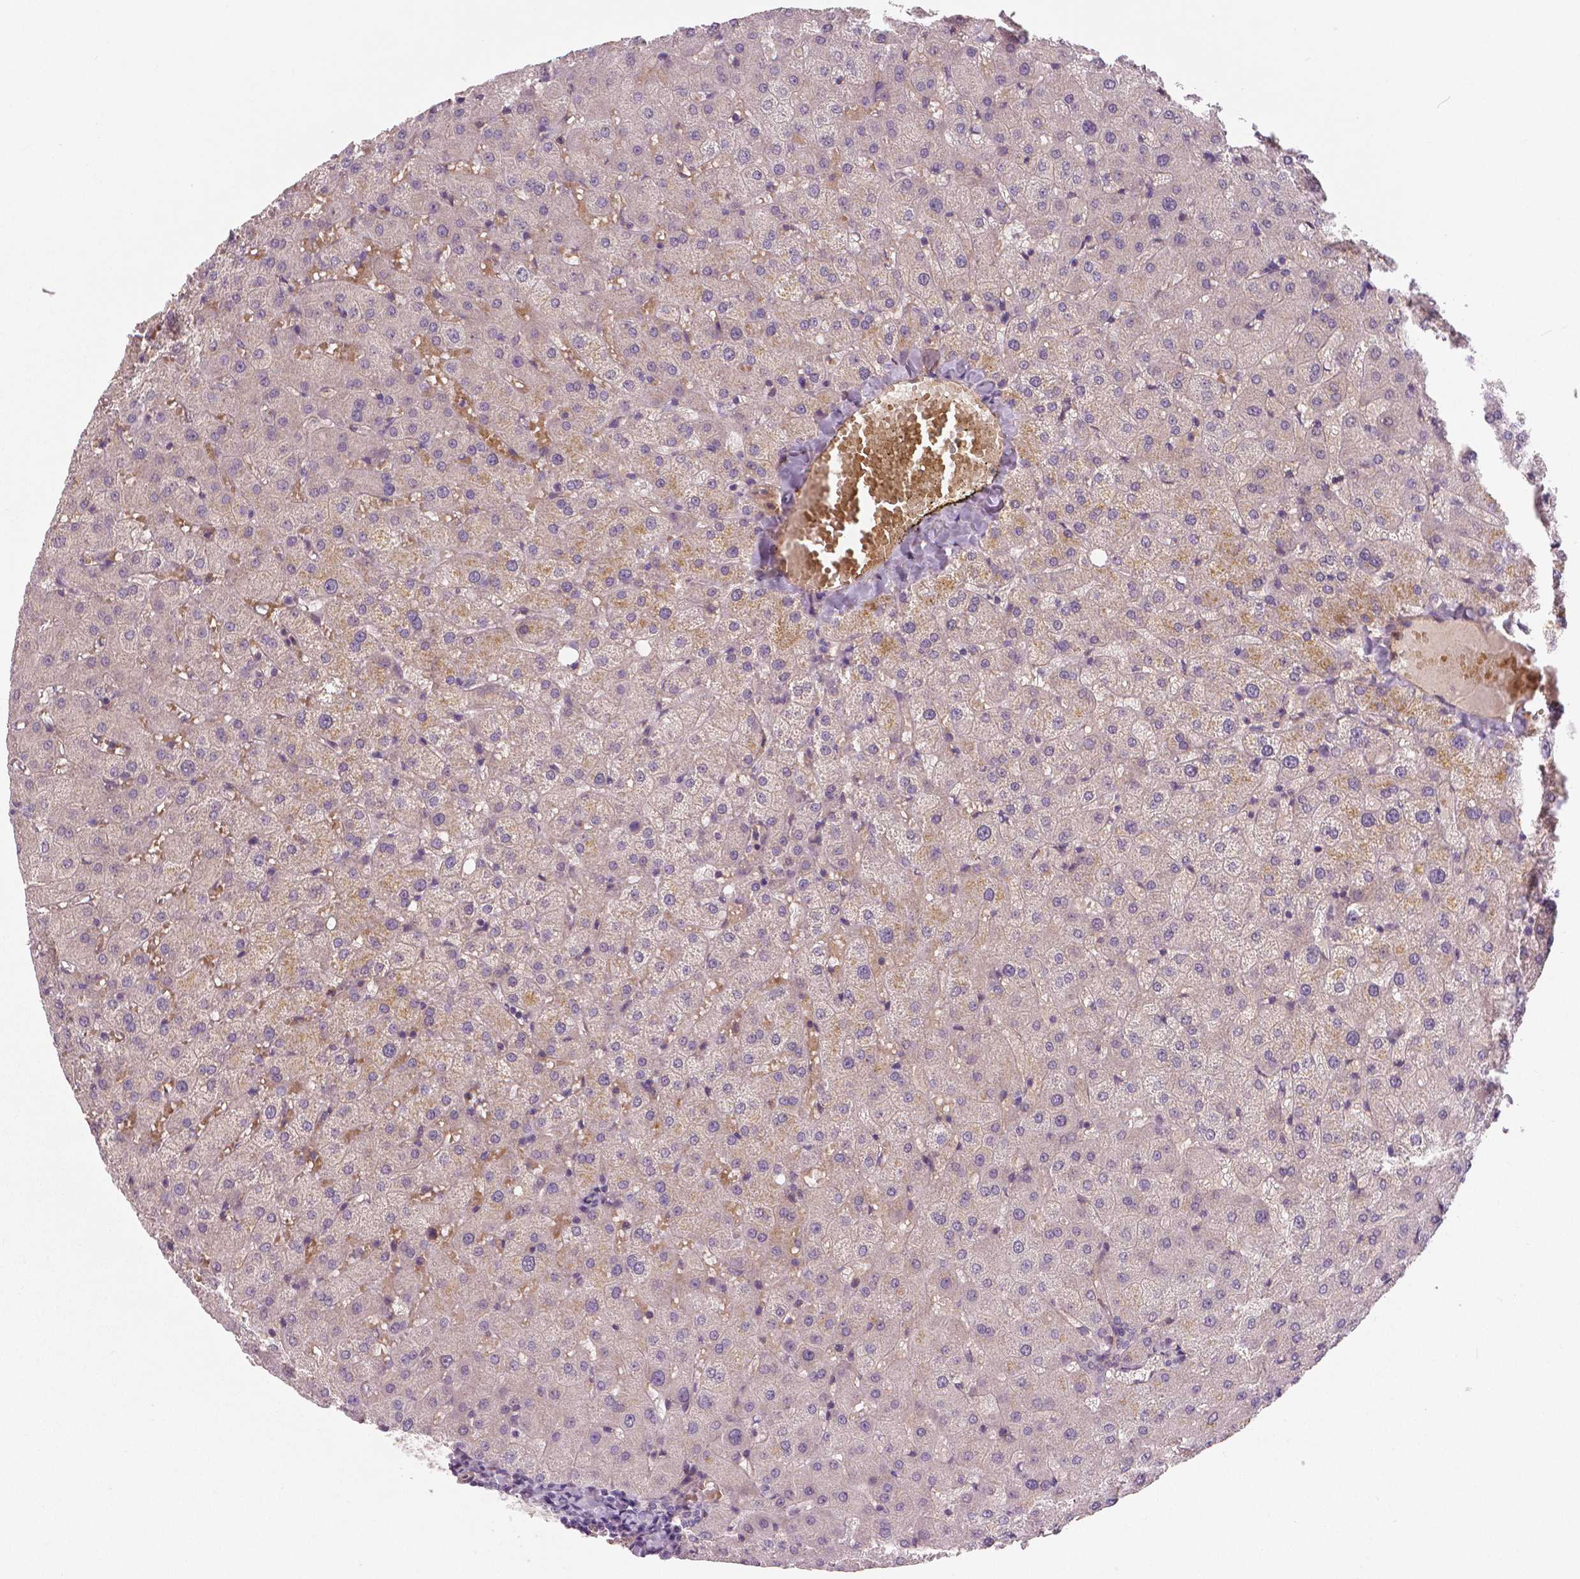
{"staining": {"intensity": "negative", "quantity": "none", "location": "none"}, "tissue": "liver", "cell_type": "Cholangiocytes", "image_type": "normal", "snomed": [{"axis": "morphology", "description": "Normal tissue, NOS"}, {"axis": "topography", "description": "Liver"}], "caption": "This is a photomicrograph of immunohistochemistry staining of unremarkable liver, which shows no positivity in cholangiocytes. The staining was performed using DAB (3,3'-diaminobenzidine) to visualize the protein expression in brown, while the nuclei were stained in blue with hematoxylin (Magnification: 20x).", "gene": "FLT1", "patient": {"sex": "female", "age": 50}}